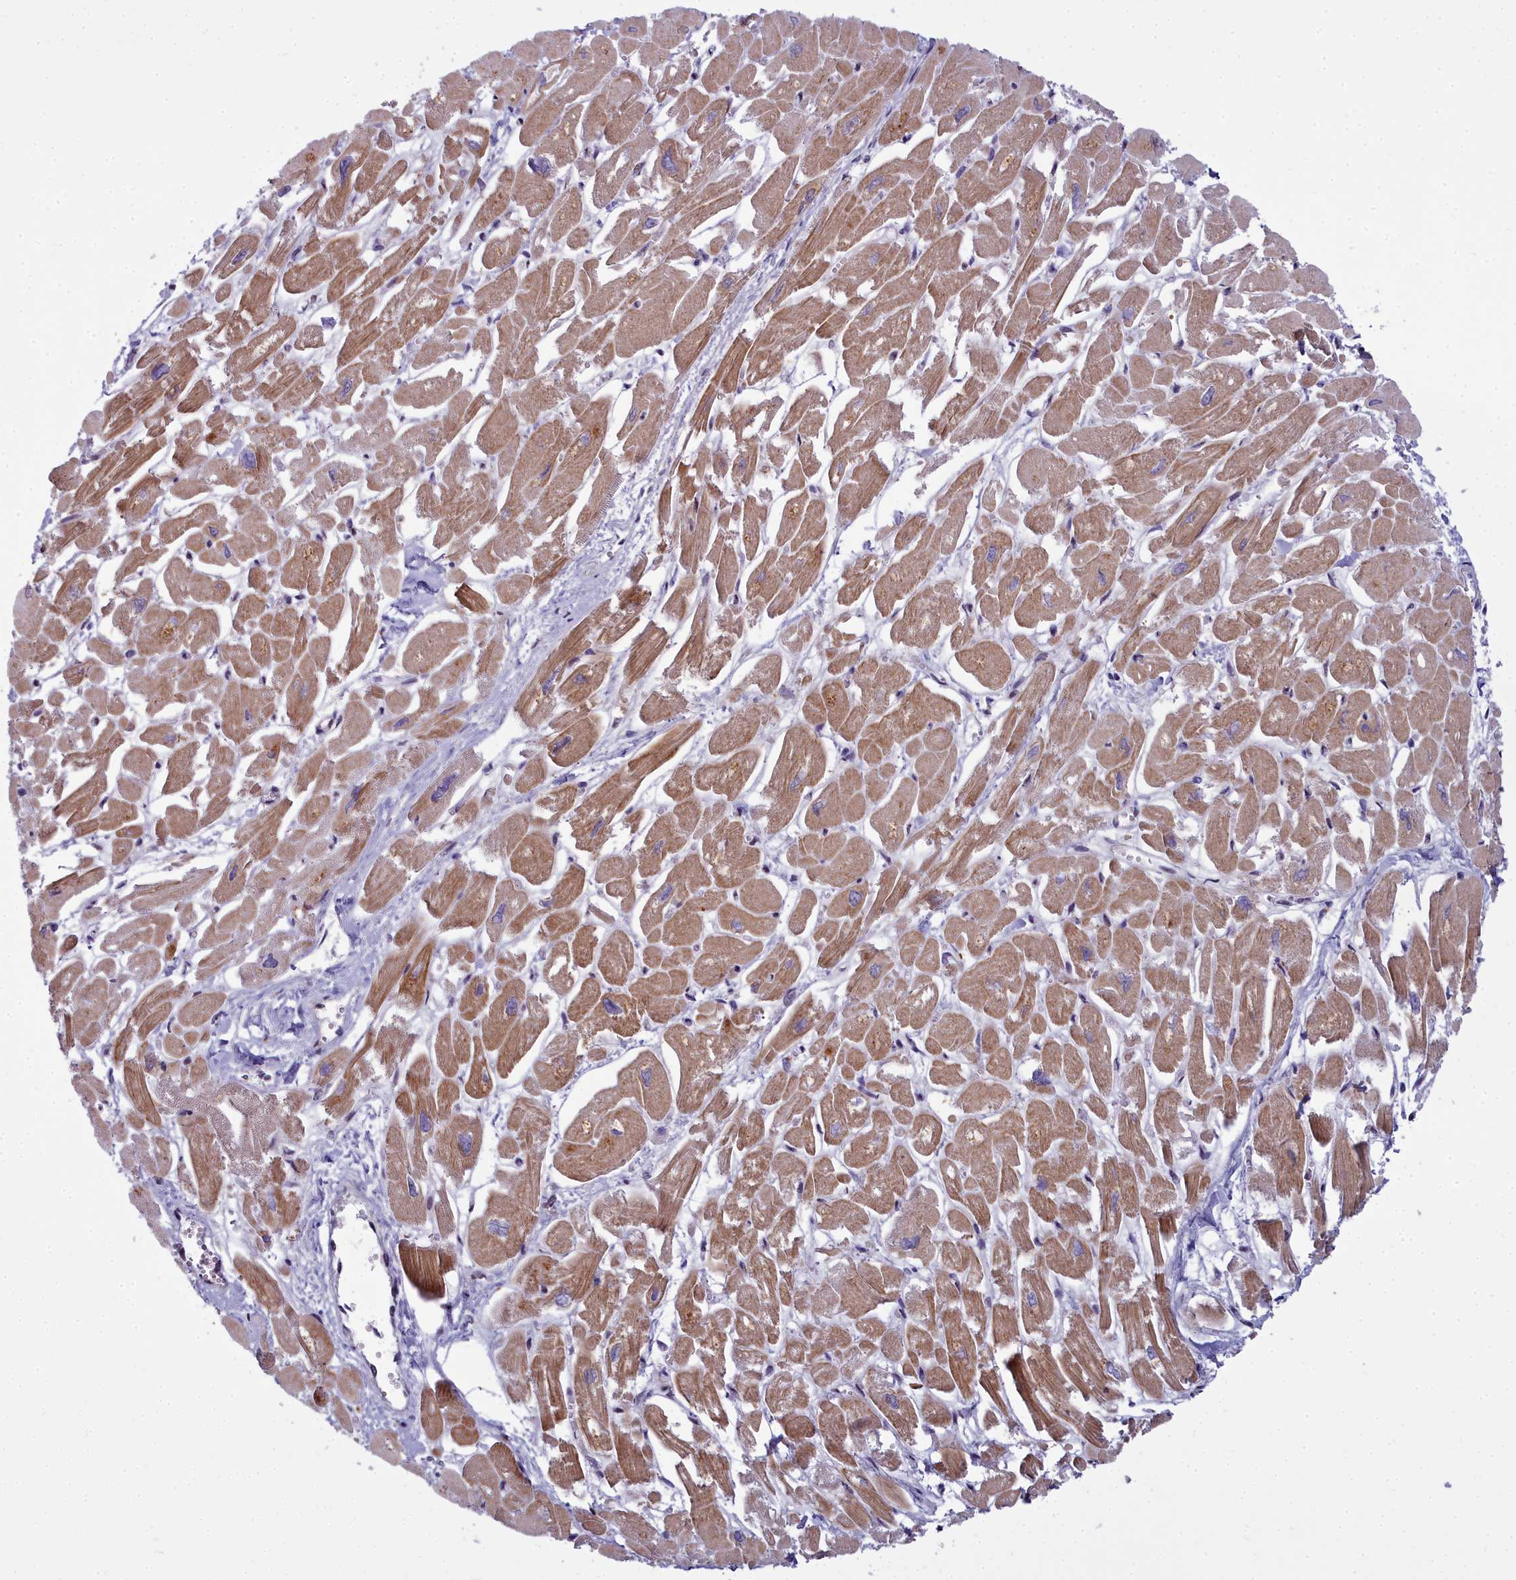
{"staining": {"intensity": "moderate", "quantity": ">75%", "location": "cytoplasmic/membranous"}, "tissue": "heart muscle", "cell_type": "Cardiomyocytes", "image_type": "normal", "snomed": [{"axis": "morphology", "description": "Normal tissue, NOS"}, {"axis": "topography", "description": "Heart"}], "caption": "There is medium levels of moderate cytoplasmic/membranous staining in cardiomyocytes of benign heart muscle, as demonstrated by immunohistochemical staining (brown color).", "gene": "WDPCP", "patient": {"sex": "male", "age": 54}}